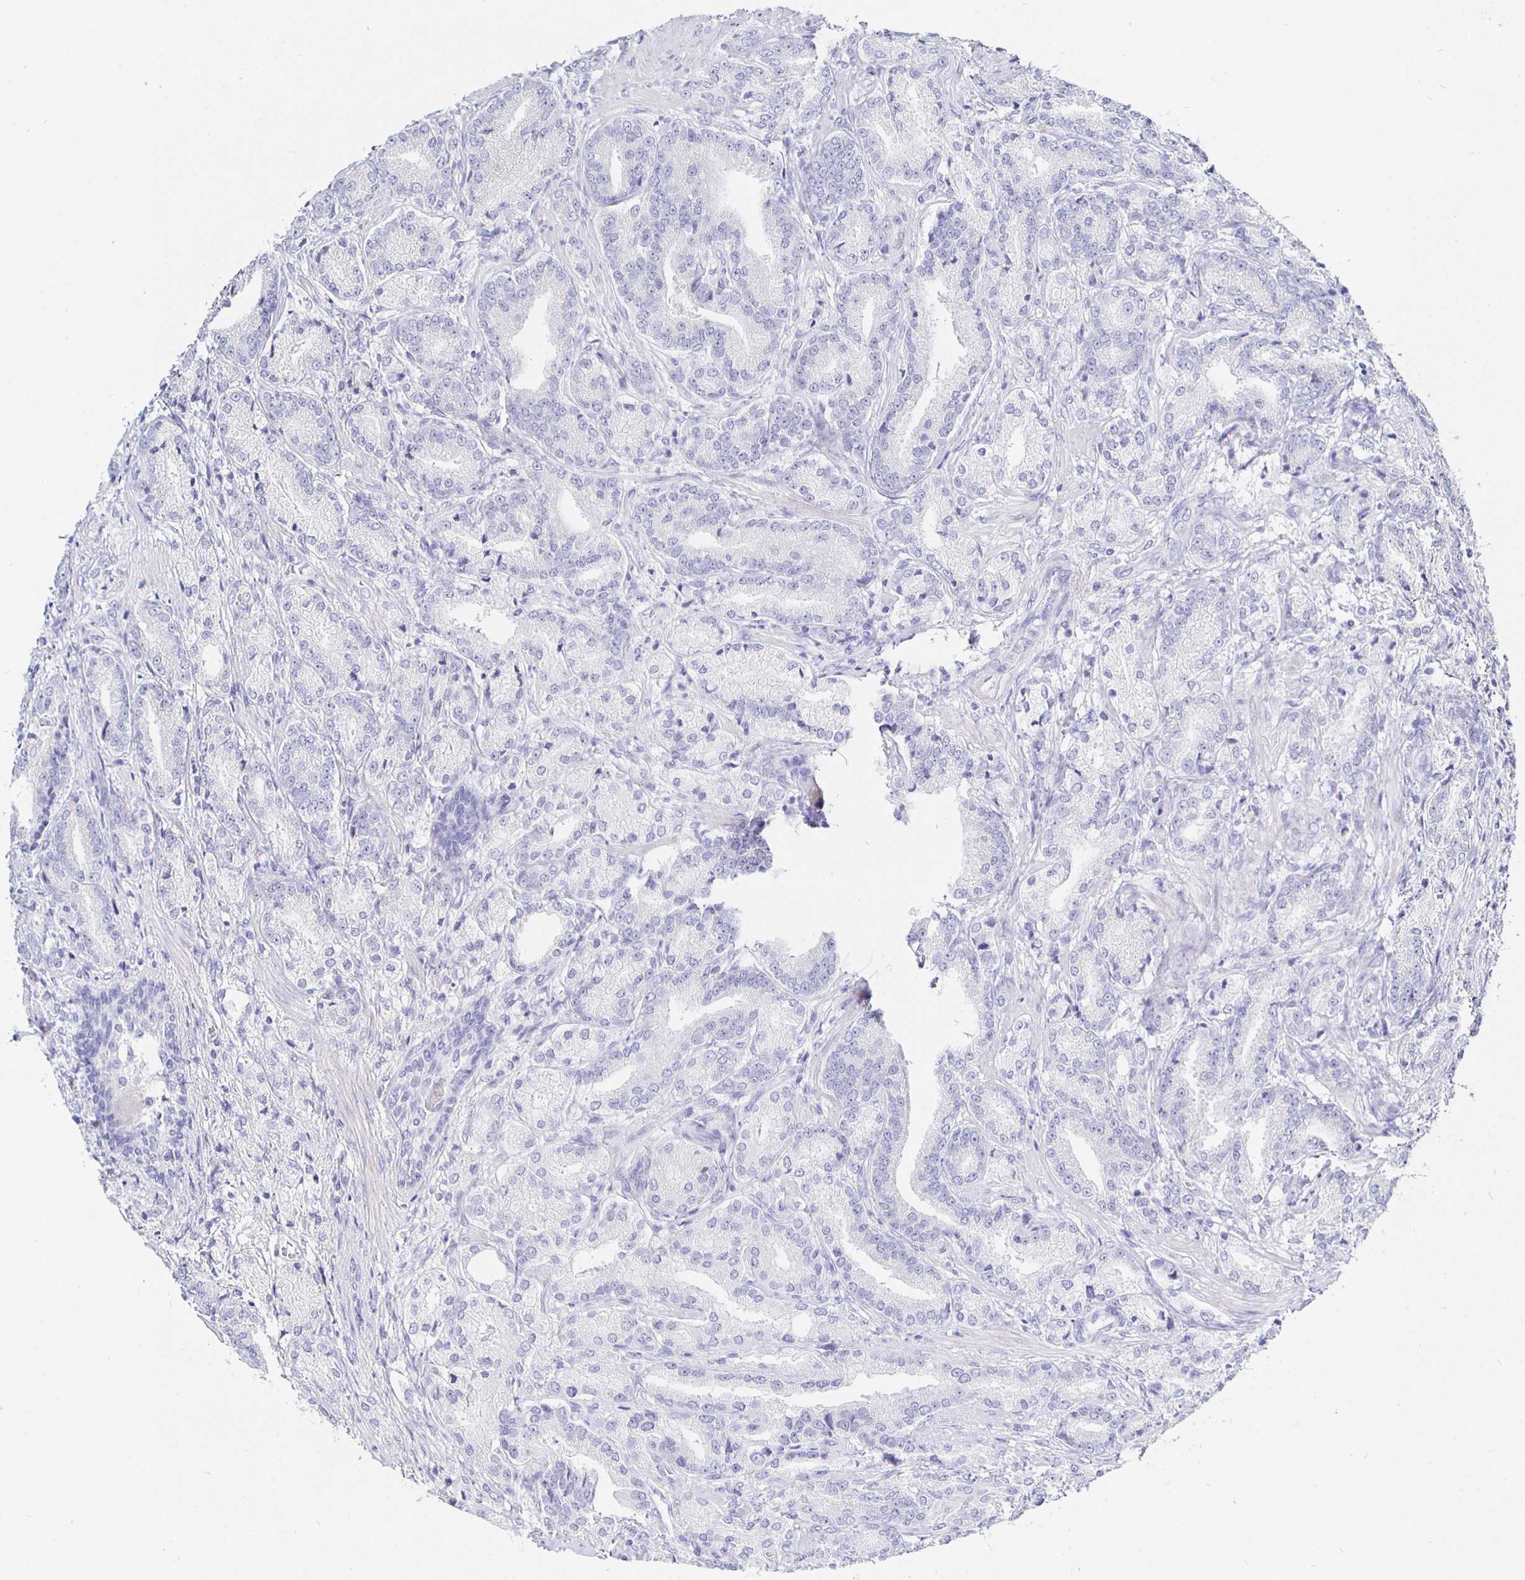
{"staining": {"intensity": "negative", "quantity": "none", "location": "none"}, "tissue": "prostate cancer", "cell_type": "Tumor cells", "image_type": "cancer", "snomed": [{"axis": "morphology", "description": "Adenocarcinoma, High grade"}, {"axis": "topography", "description": "Prostate and seminal vesicle, NOS"}], "caption": "High magnification brightfield microscopy of high-grade adenocarcinoma (prostate) stained with DAB (3,3'-diaminobenzidine) (brown) and counterstained with hematoxylin (blue): tumor cells show no significant staining.", "gene": "CR2", "patient": {"sex": "male", "age": 61}}